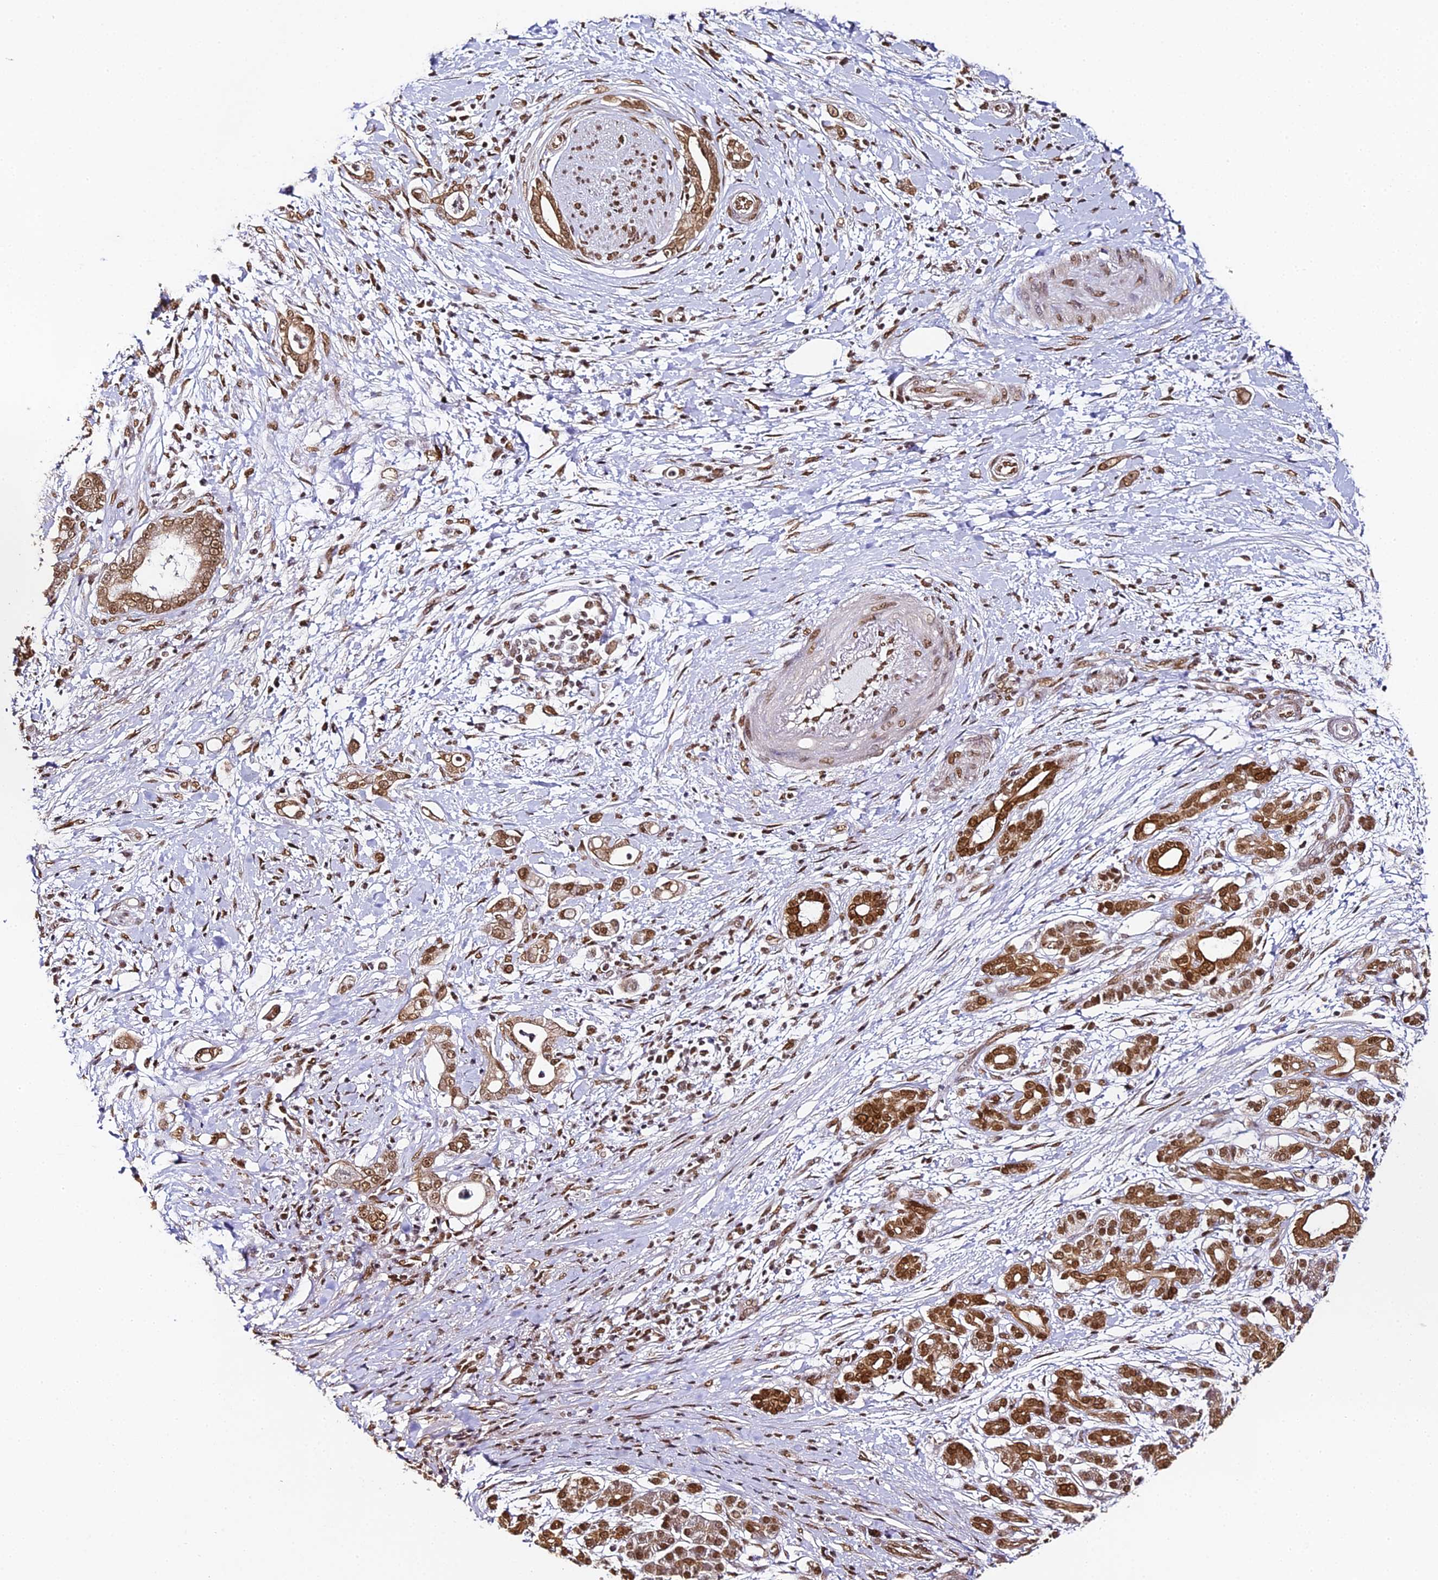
{"staining": {"intensity": "moderate", "quantity": ">75%", "location": "nuclear"}, "tissue": "pancreatic cancer", "cell_type": "Tumor cells", "image_type": "cancer", "snomed": [{"axis": "morphology", "description": "Adenocarcinoma, NOS"}, {"axis": "topography", "description": "Pancreas"}], "caption": "This is an image of immunohistochemistry staining of adenocarcinoma (pancreatic), which shows moderate staining in the nuclear of tumor cells.", "gene": "HNRNPA1", "patient": {"sex": "female", "age": 55}}